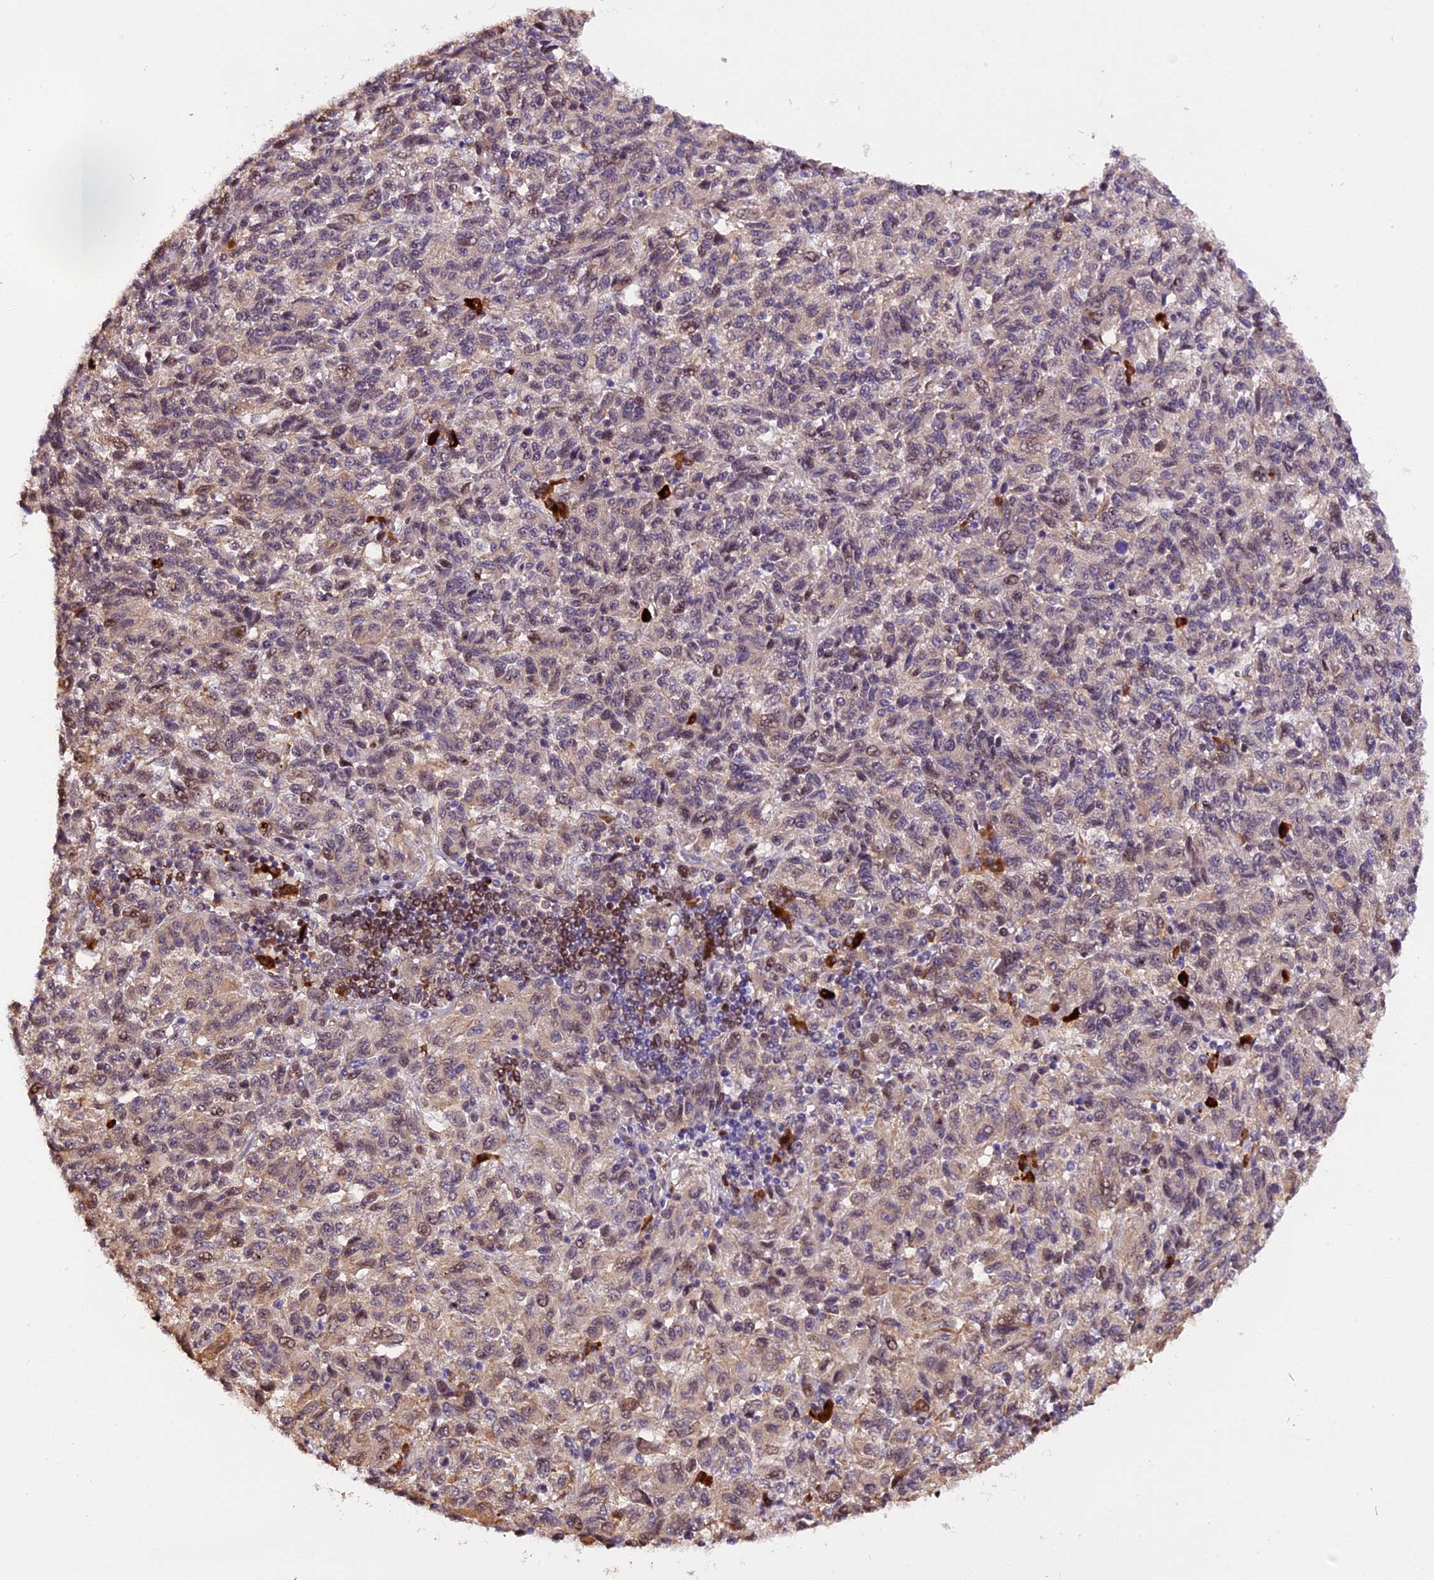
{"staining": {"intensity": "weak", "quantity": "<25%", "location": "nuclear"}, "tissue": "melanoma", "cell_type": "Tumor cells", "image_type": "cancer", "snomed": [{"axis": "morphology", "description": "Malignant melanoma, Metastatic site"}, {"axis": "topography", "description": "Lung"}], "caption": "An immunohistochemistry (IHC) histopathology image of melanoma is shown. There is no staining in tumor cells of melanoma. Nuclei are stained in blue.", "gene": "HERPUD1", "patient": {"sex": "male", "age": 64}}